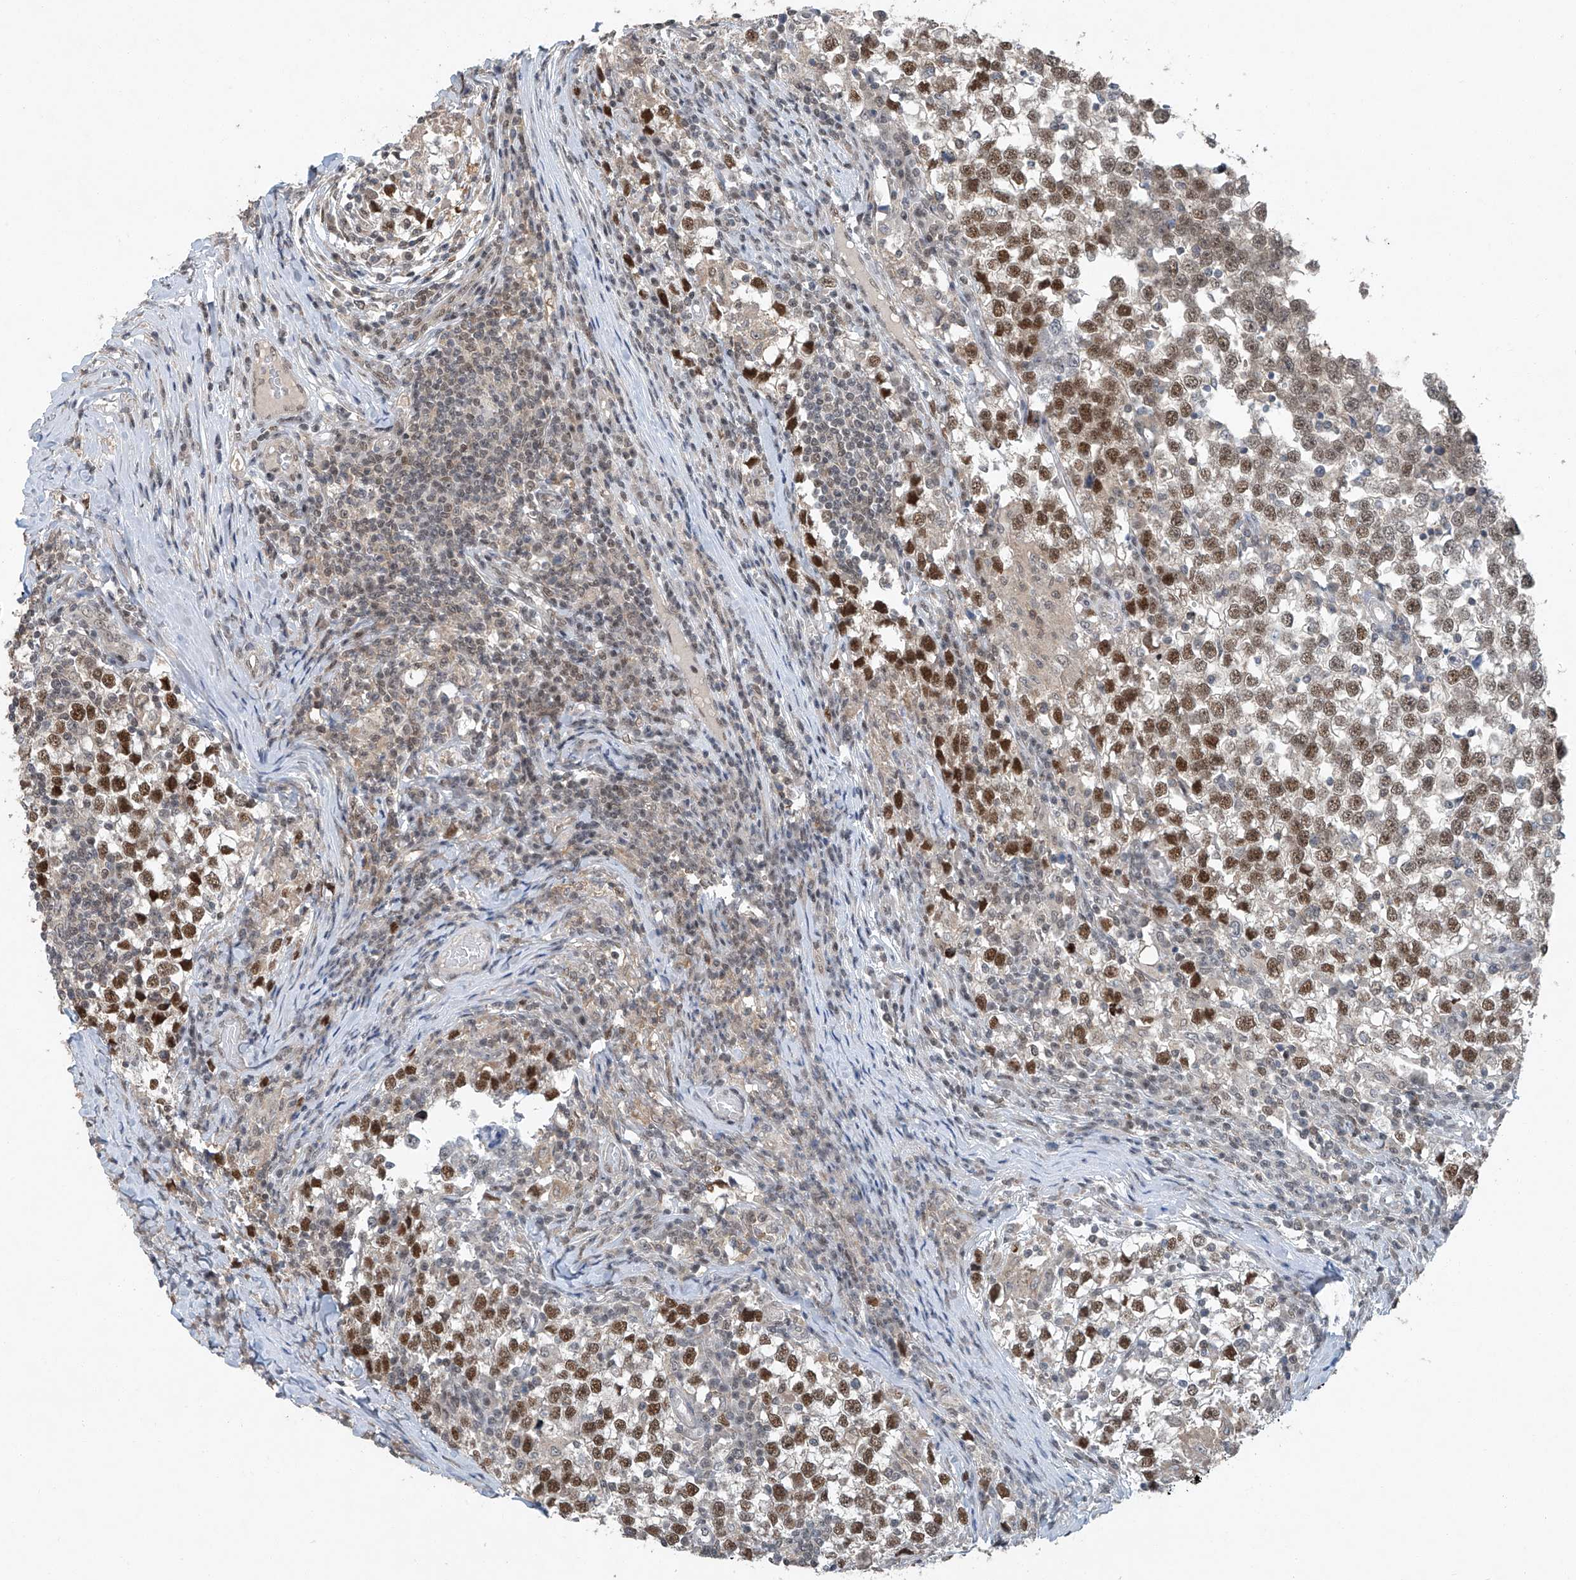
{"staining": {"intensity": "strong", "quantity": "25%-75%", "location": "nuclear"}, "tissue": "testis cancer", "cell_type": "Tumor cells", "image_type": "cancer", "snomed": [{"axis": "morphology", "description": "Seminoma, NOS"}, {"axis": "topography", "description": "Testis"}], "caption": "Testis cancer (seminoma) was stained to show a protein in brown. There is high levels of strong nuclear expression in about 25%-75% of tumor cells. The staining was performed using DAB to visualize the protein expression in brown, while the nuclei were stained in blue with hematoxylin (Magnification: 20x).", "gene": "TAF8", "patient": {"sex": "male", "age": 65}}